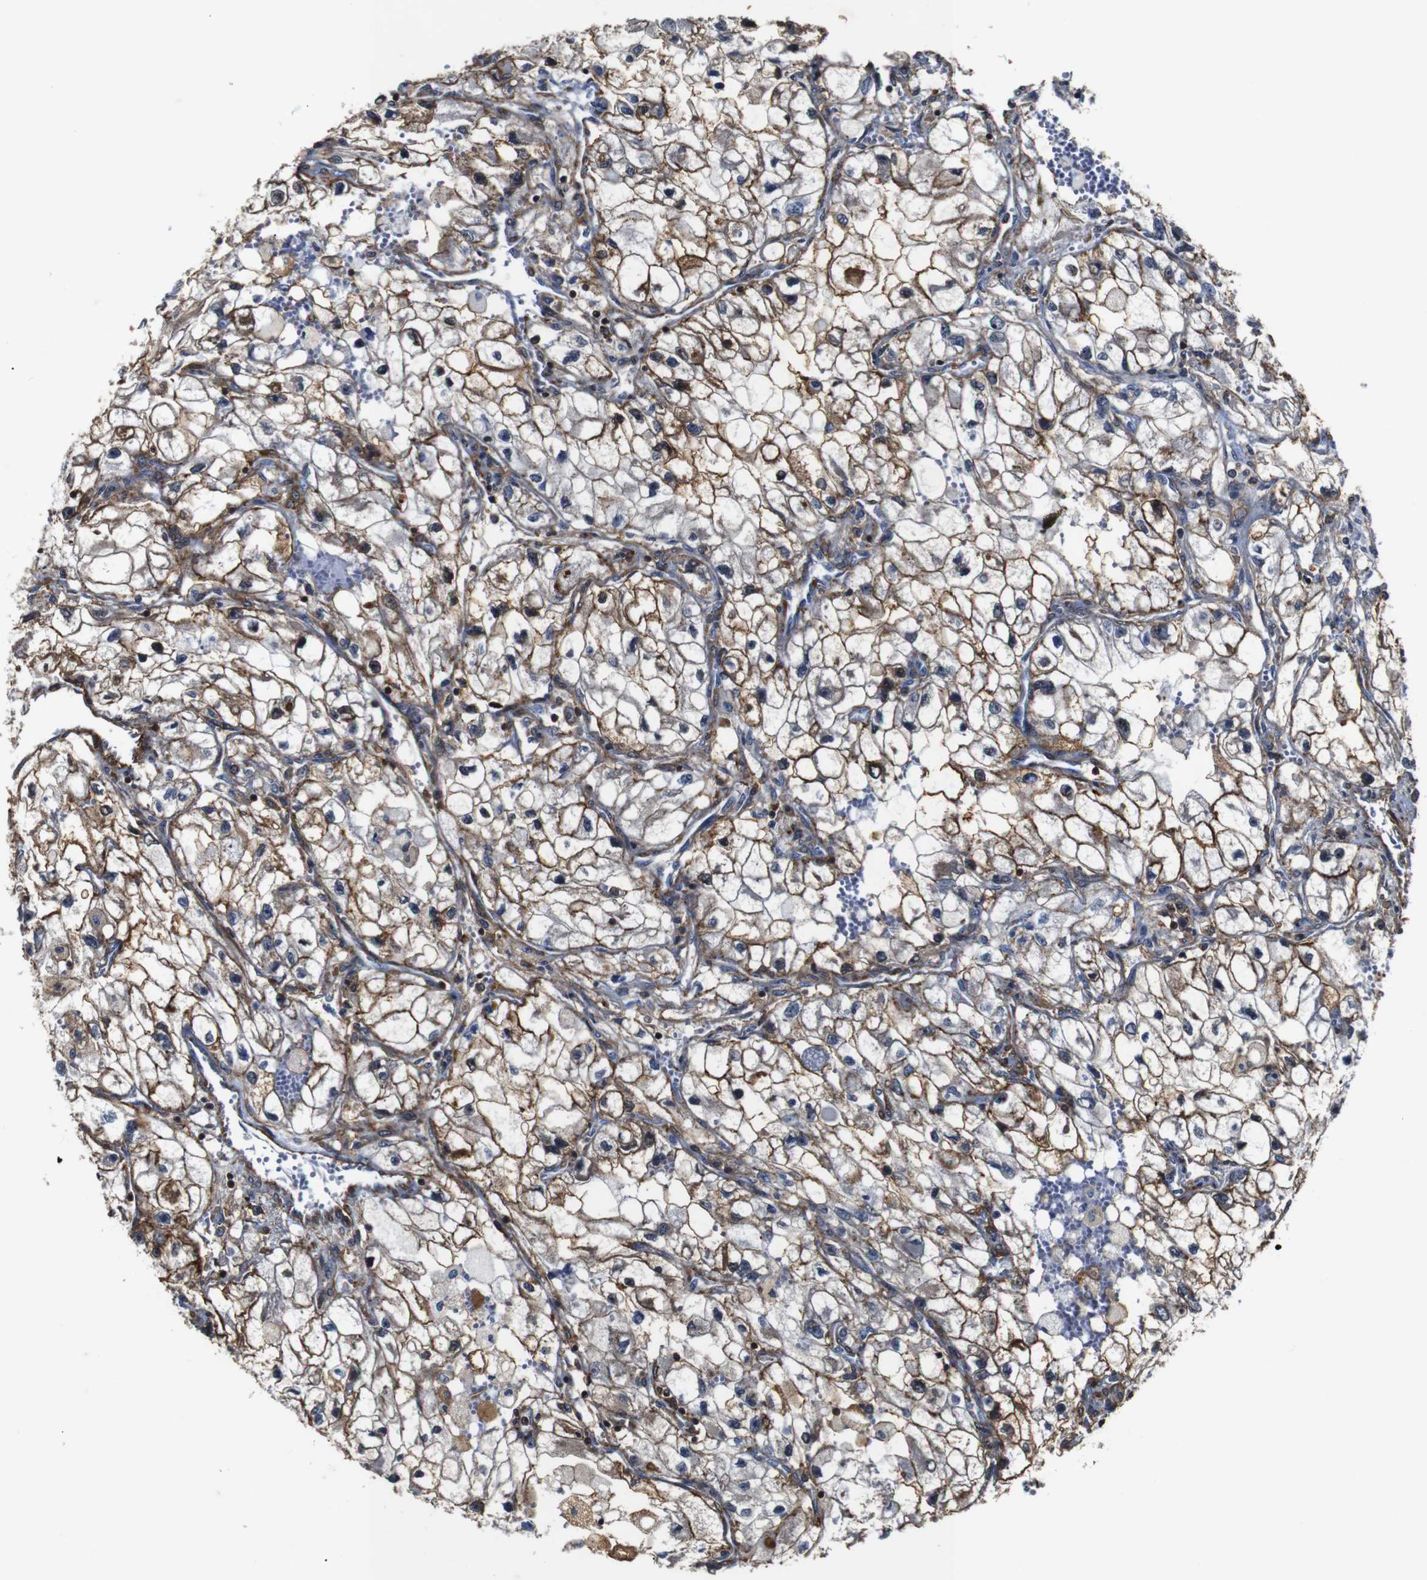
{"staining": {"intensity": "moderate", "quantity": ">75%", "location": "cytoplasmic/membranous"}, "tissue": "renal cancer", "cell_type": "Tumor cells", "image_type": "cancer", "snomed": [{"axis": "morphology", "description": "Adenocarcinoma, NOS"}, {"axis": "topography", "description": "Kidney"}], "caption": "Immunohistochemical staining of human renal cancer exhibits medium levels of moderate cytoplasmic/membranous protein staining in about >75% of tumor cells.", "gene": "PI4KA", "patient": {"sex": "female", "age": 70}}